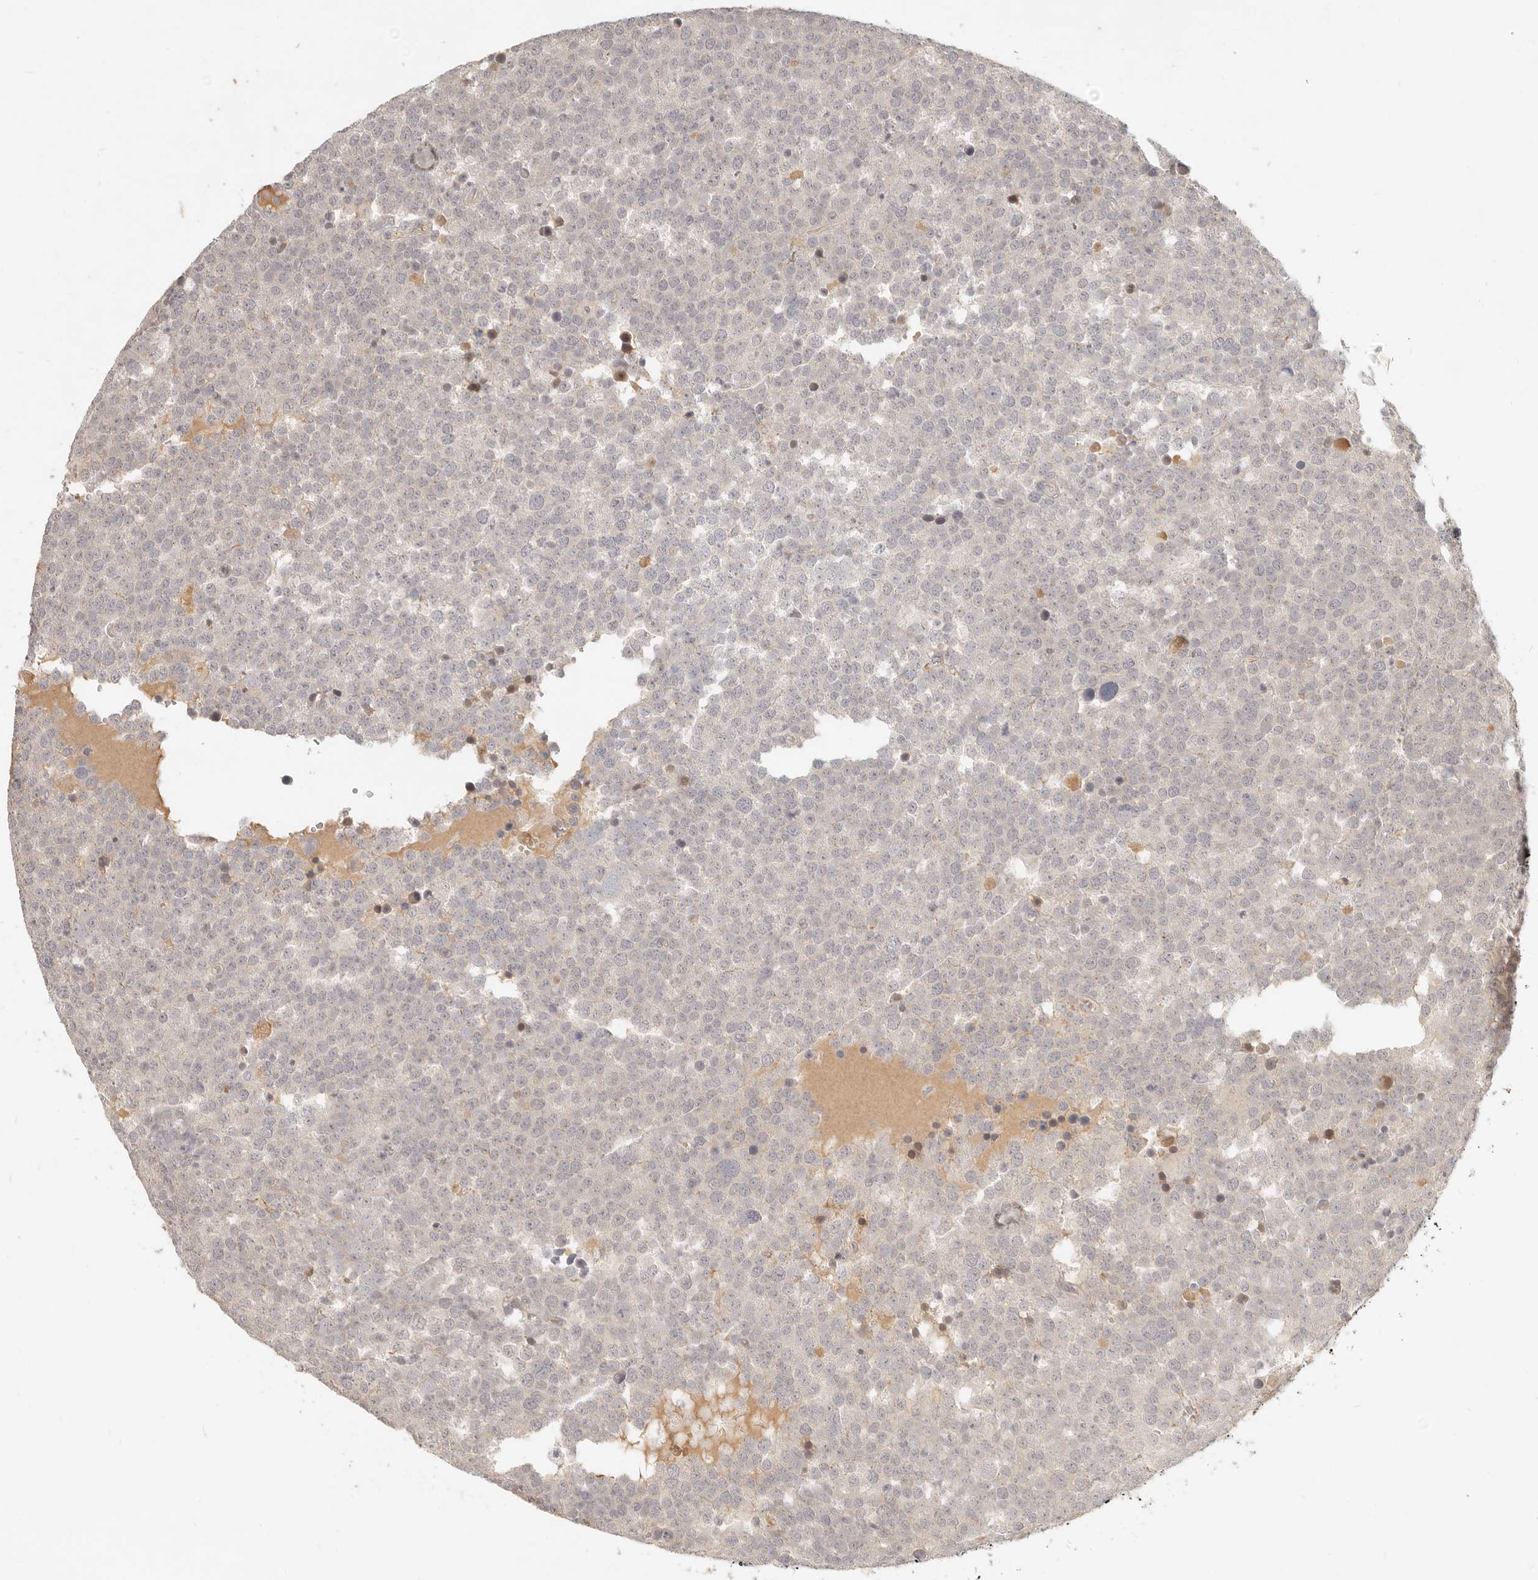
{"staining": {"intensity": "negative", "quantity": "none", "location": "none"}, "tissue": "testis cancer", "cell_type": "Tumor cells", "image_type": "cancer", "snomed": [{"axis": "morphology", "description": "Seminoma, NOS"}, {"axis": "topography", "description": "Testis"}], "caption": "Immunohistochemical staining of human seminoma (testis) shows no significant positivity in tumor cells.", "gene": "UBXN11", "patient": {"sex": "male", "age": 71}}